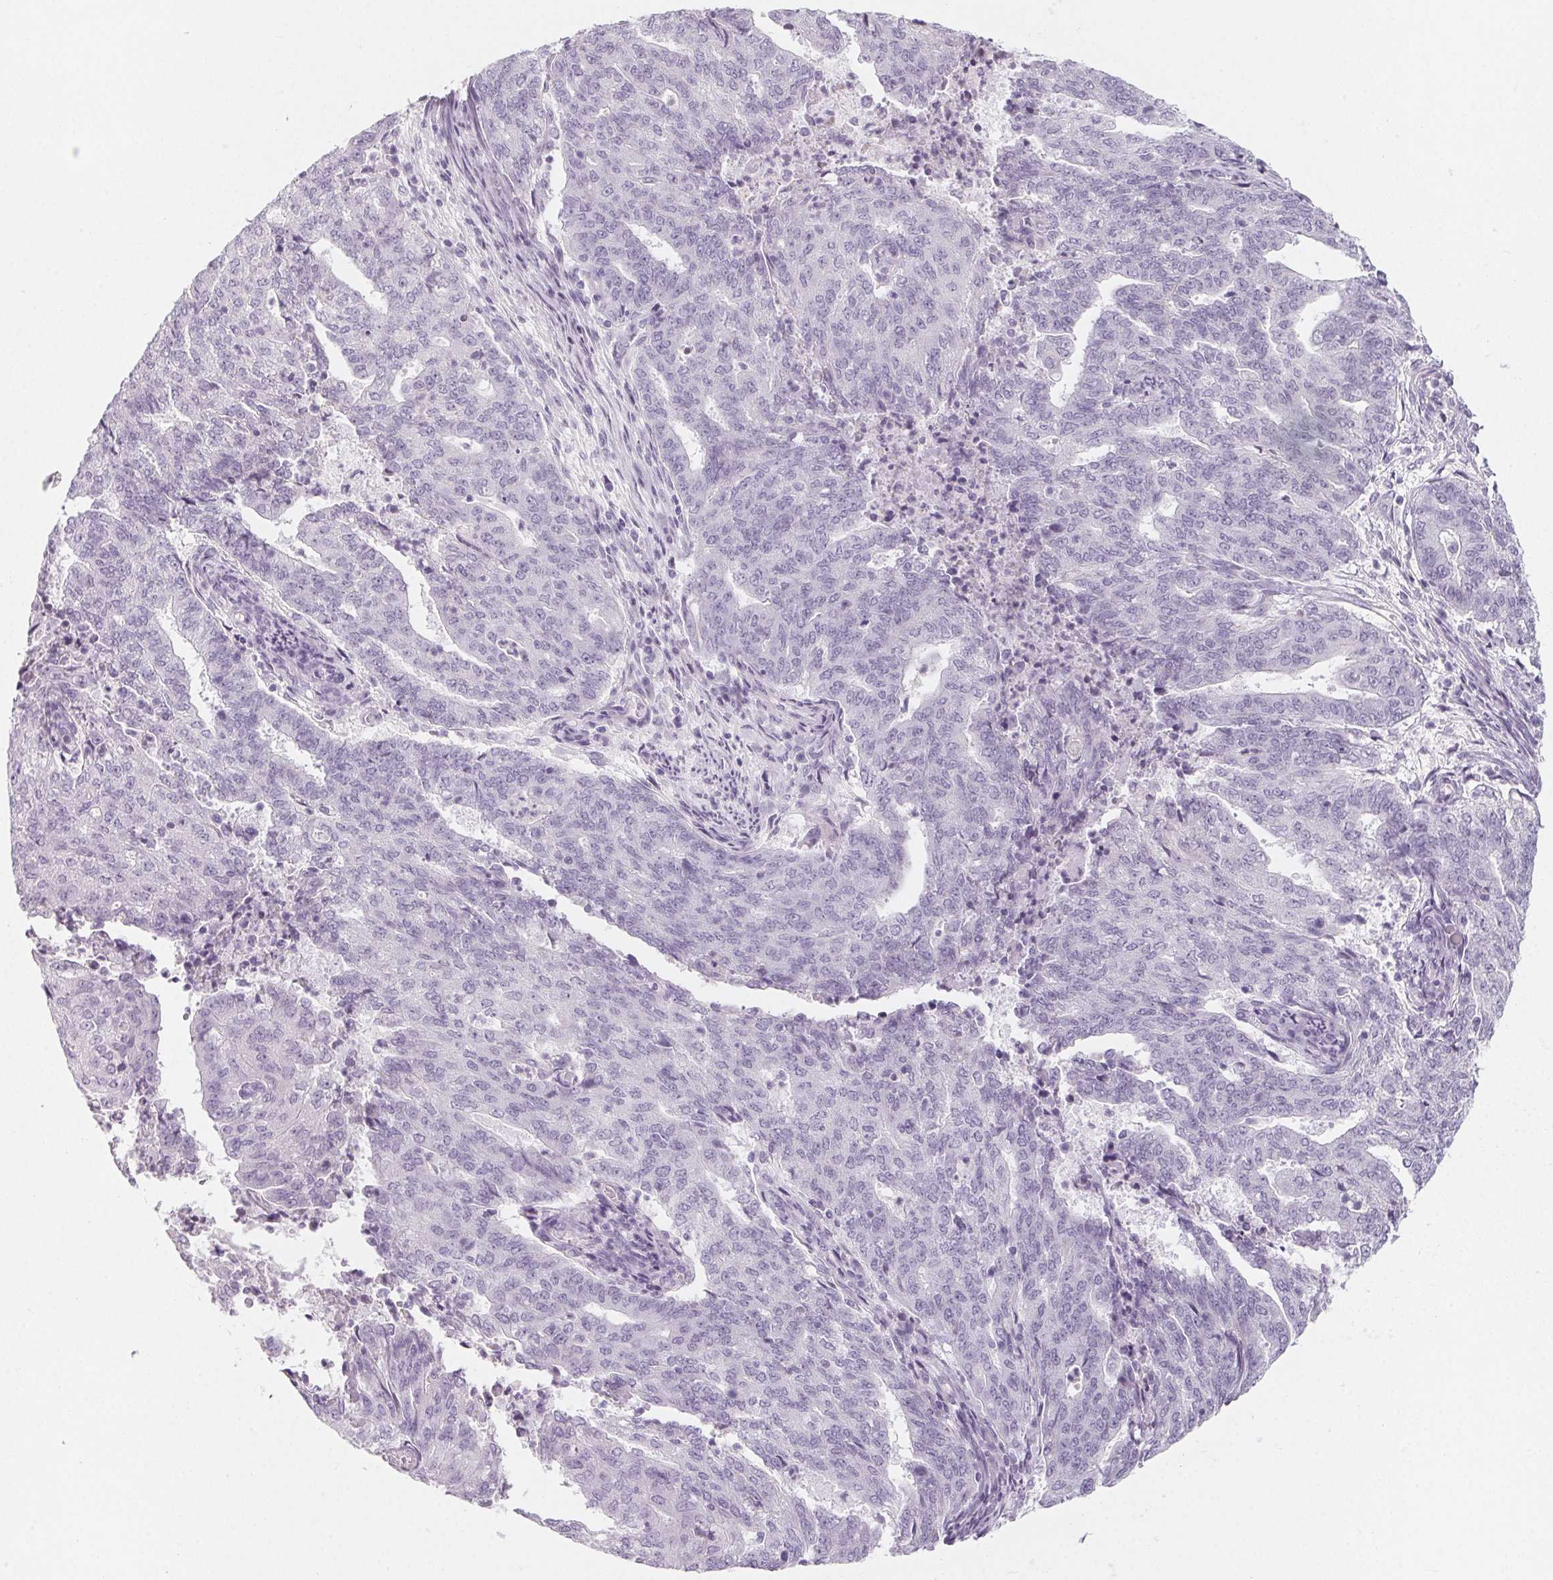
{"staining": {"intensity": "negative", "quantity": "none", "location": "none"}, "tissue": "endometrial cancer", "cell_type": "Tumor cells", "image_type": "cancer", "snomed": [{"axis": "morphology", "description": "Adenocarcinoma, NOS"}, {"axis": "topography", "description": "Endometrium"}], "caption": "This is an immunohistochemistry (IHC) micrograph of human endometrial cancer (adenocarcinoma). There is no staining in tumor cells.", "gene": "SH3GL2", "patient": {"sex": "female", "age": 82}}